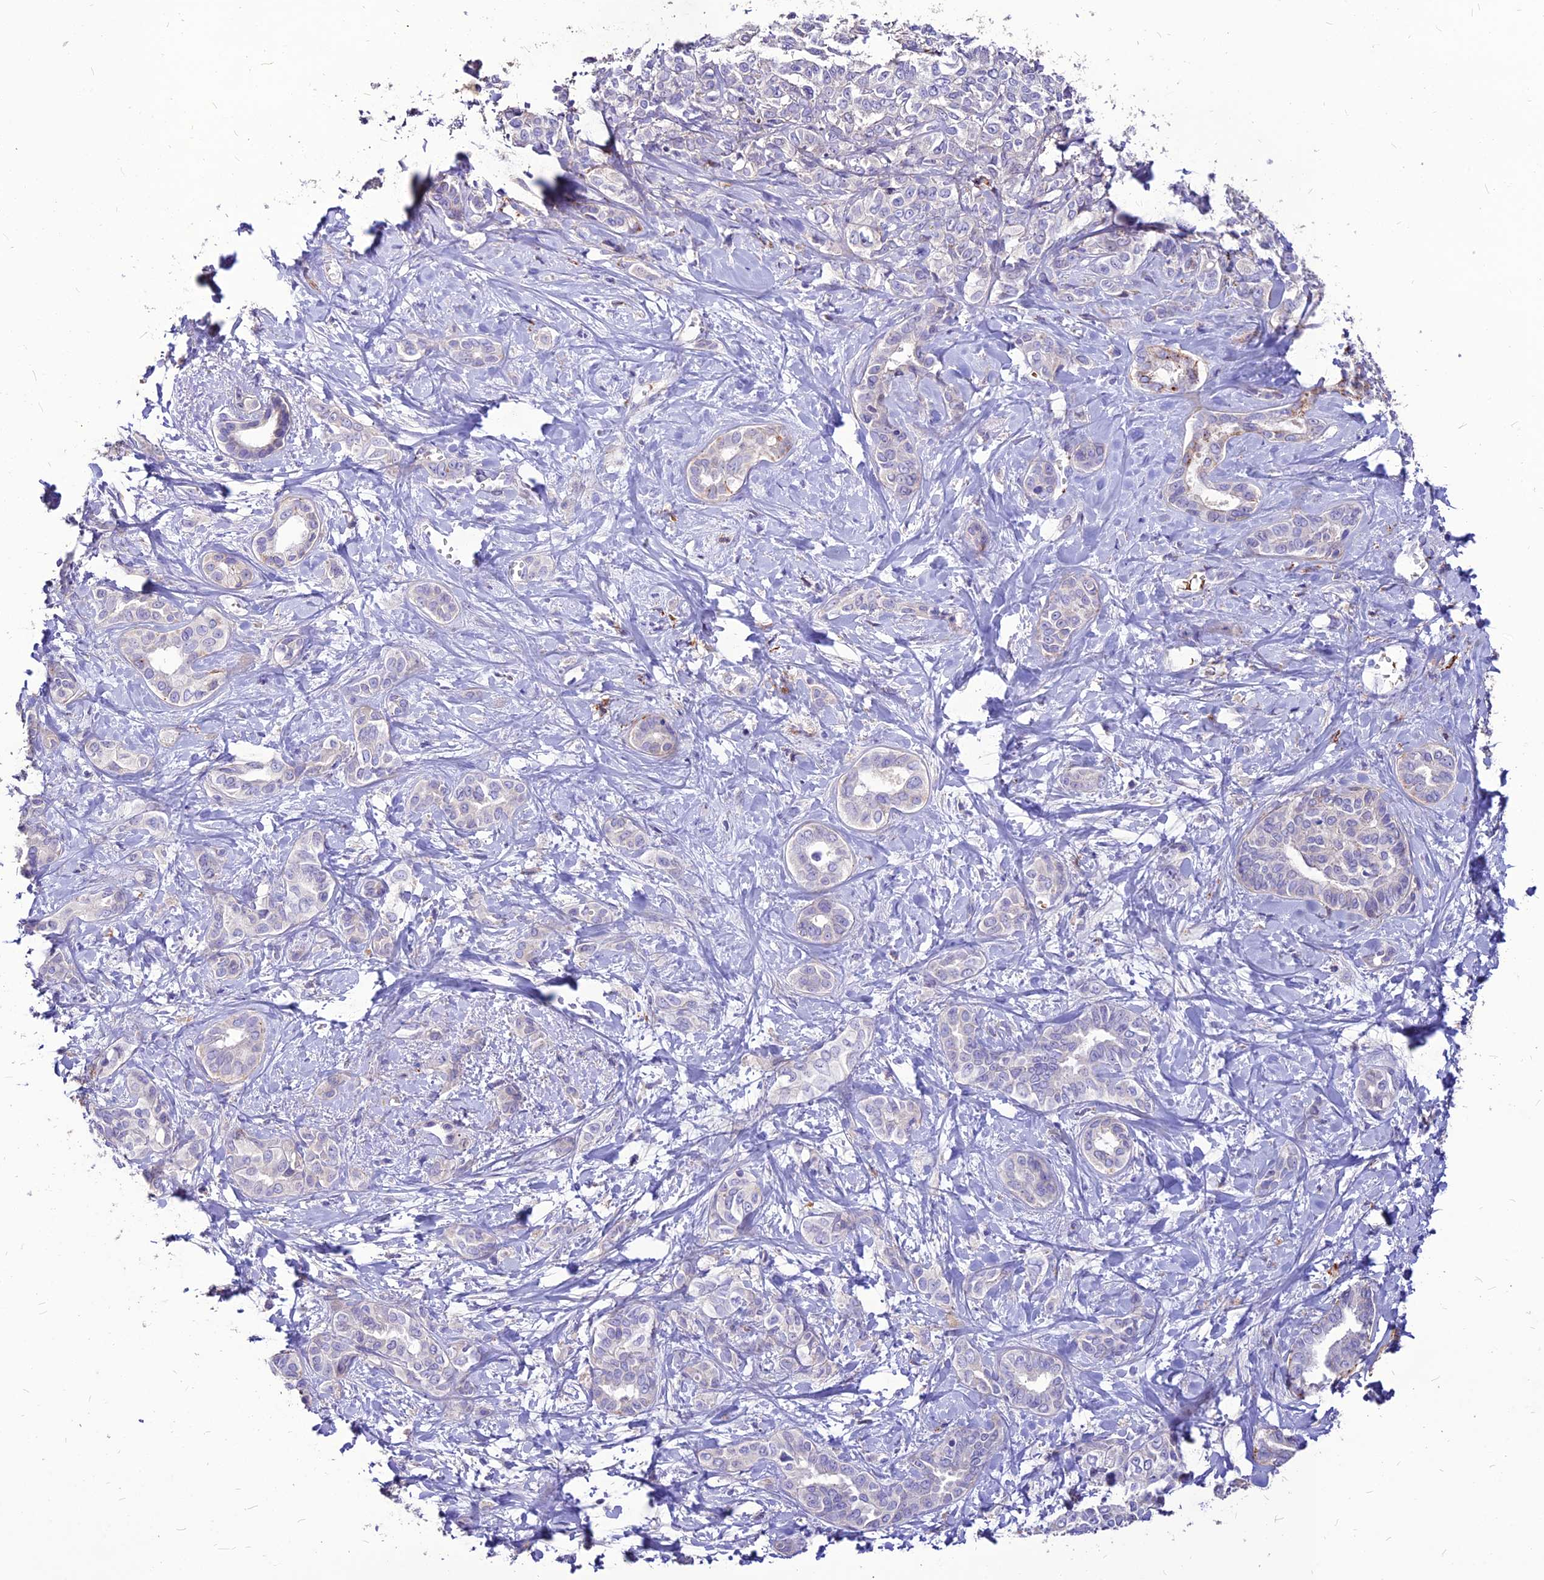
{"staining": {"intensity": "negative", "quantity": "none", "location": "none"}, "tissue": "liver cancer", "cell_type": "Tumor cells", "image_type": "cancer", "snomed": [{"axis": "morphology", "description": "Cholangiocarcinoma"}, {"axis": "topography", "description": "Liver"}], "caption": "A photomicrograph of liver cancer (cholangiocarcinoma) stained for a protein reveals no brown staining in tumor cells. (DAB (3,3'-diaminobenzidine) immunohistochemistry visualized using brightfield microscopy, high magnification).", "gene": "RIMOC1", "patient": {"sex": "female", "age": 77}}